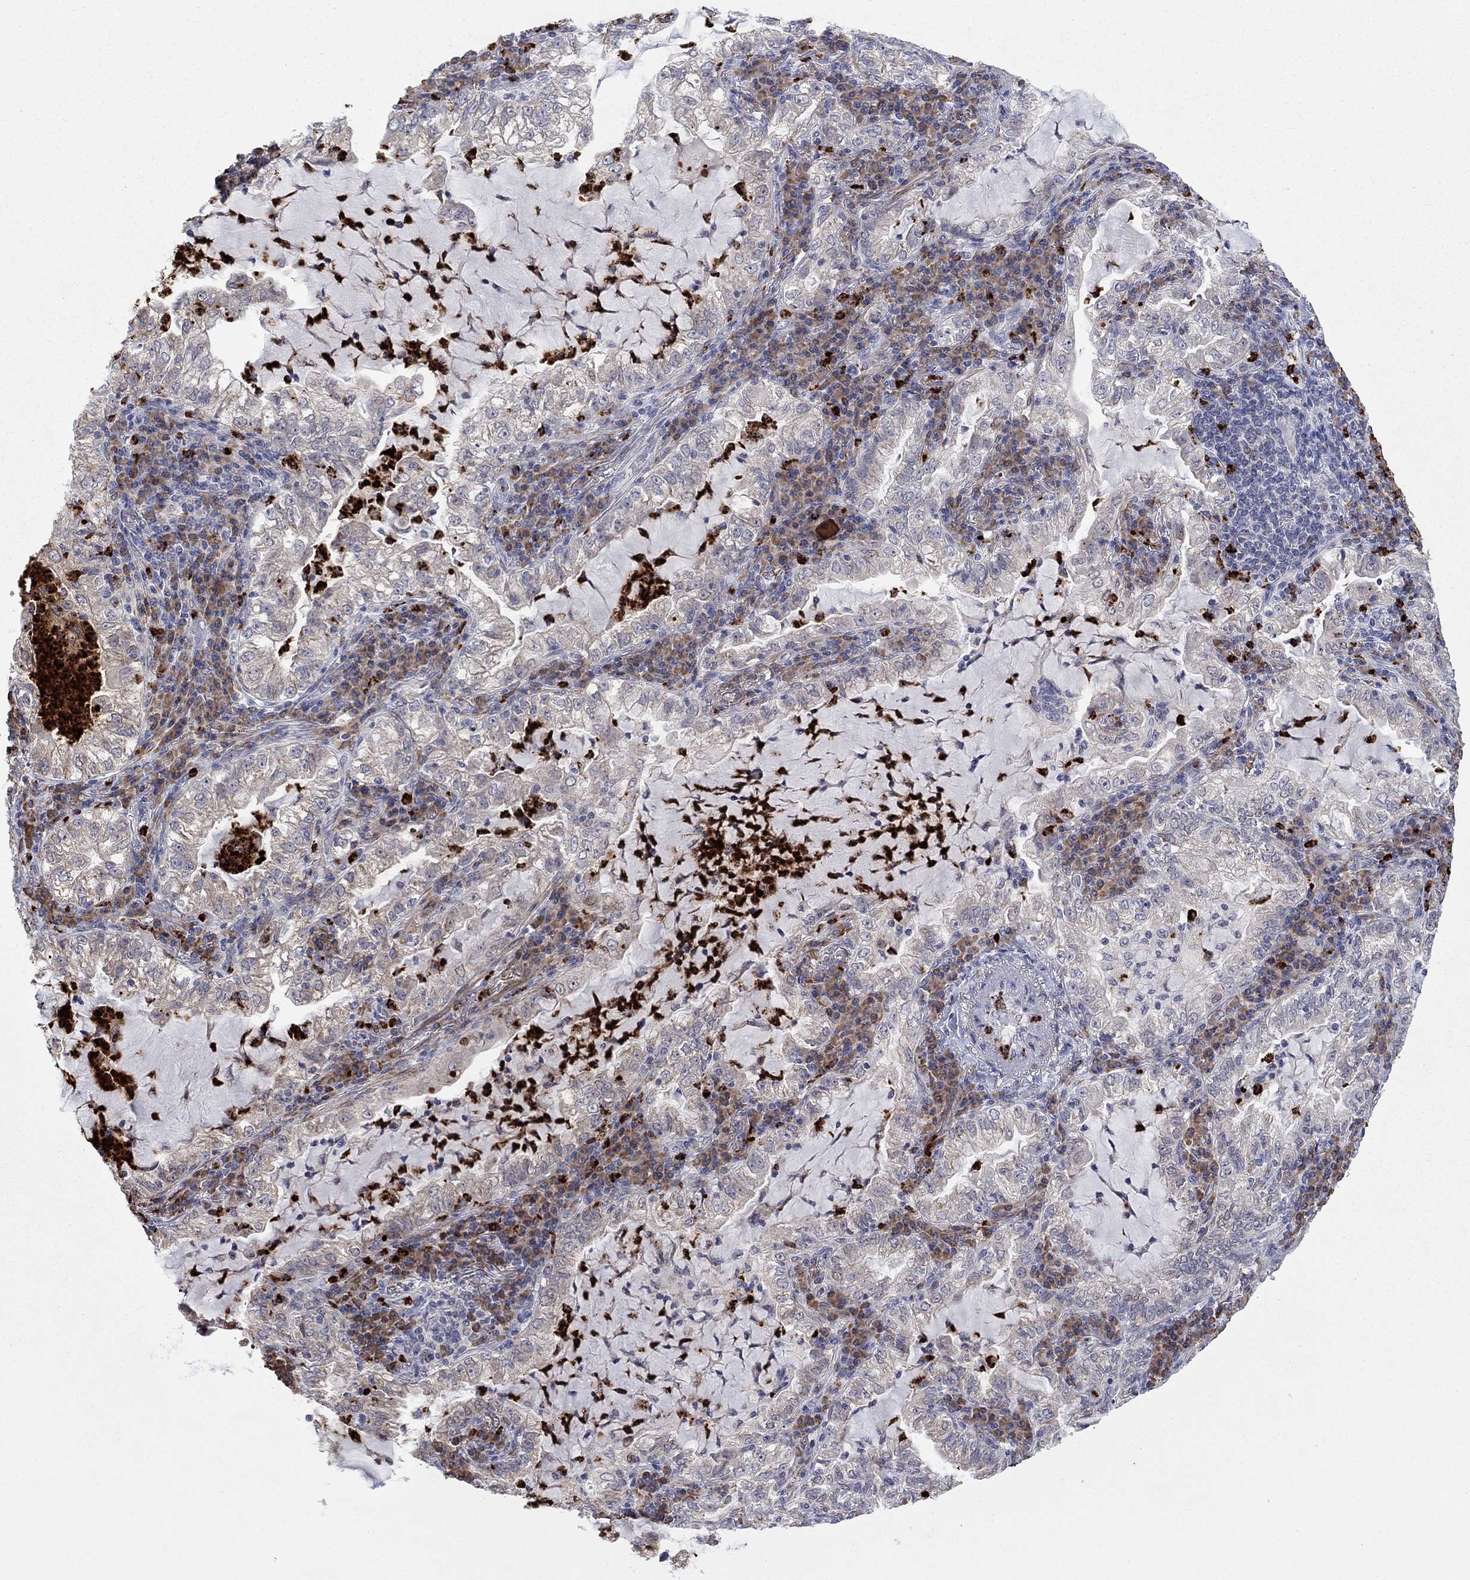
{"staining": {"intensity": "negative", "quantity": "none", "location": "none"}, "tissue": "lung cancer", "cell_type": "Tumor cells", "image_type": "cancer", "snomed": [{"axis": "morphology", "description": "Adenocarcinoma, NOS"}, {"axis": "topography", "description": "Lung"}], "caption": "Tumor cells show no significant staining in lung adenocarcinoma.", "gene": "MTRFR", "patient": {"sex": "female", "age": 73}}